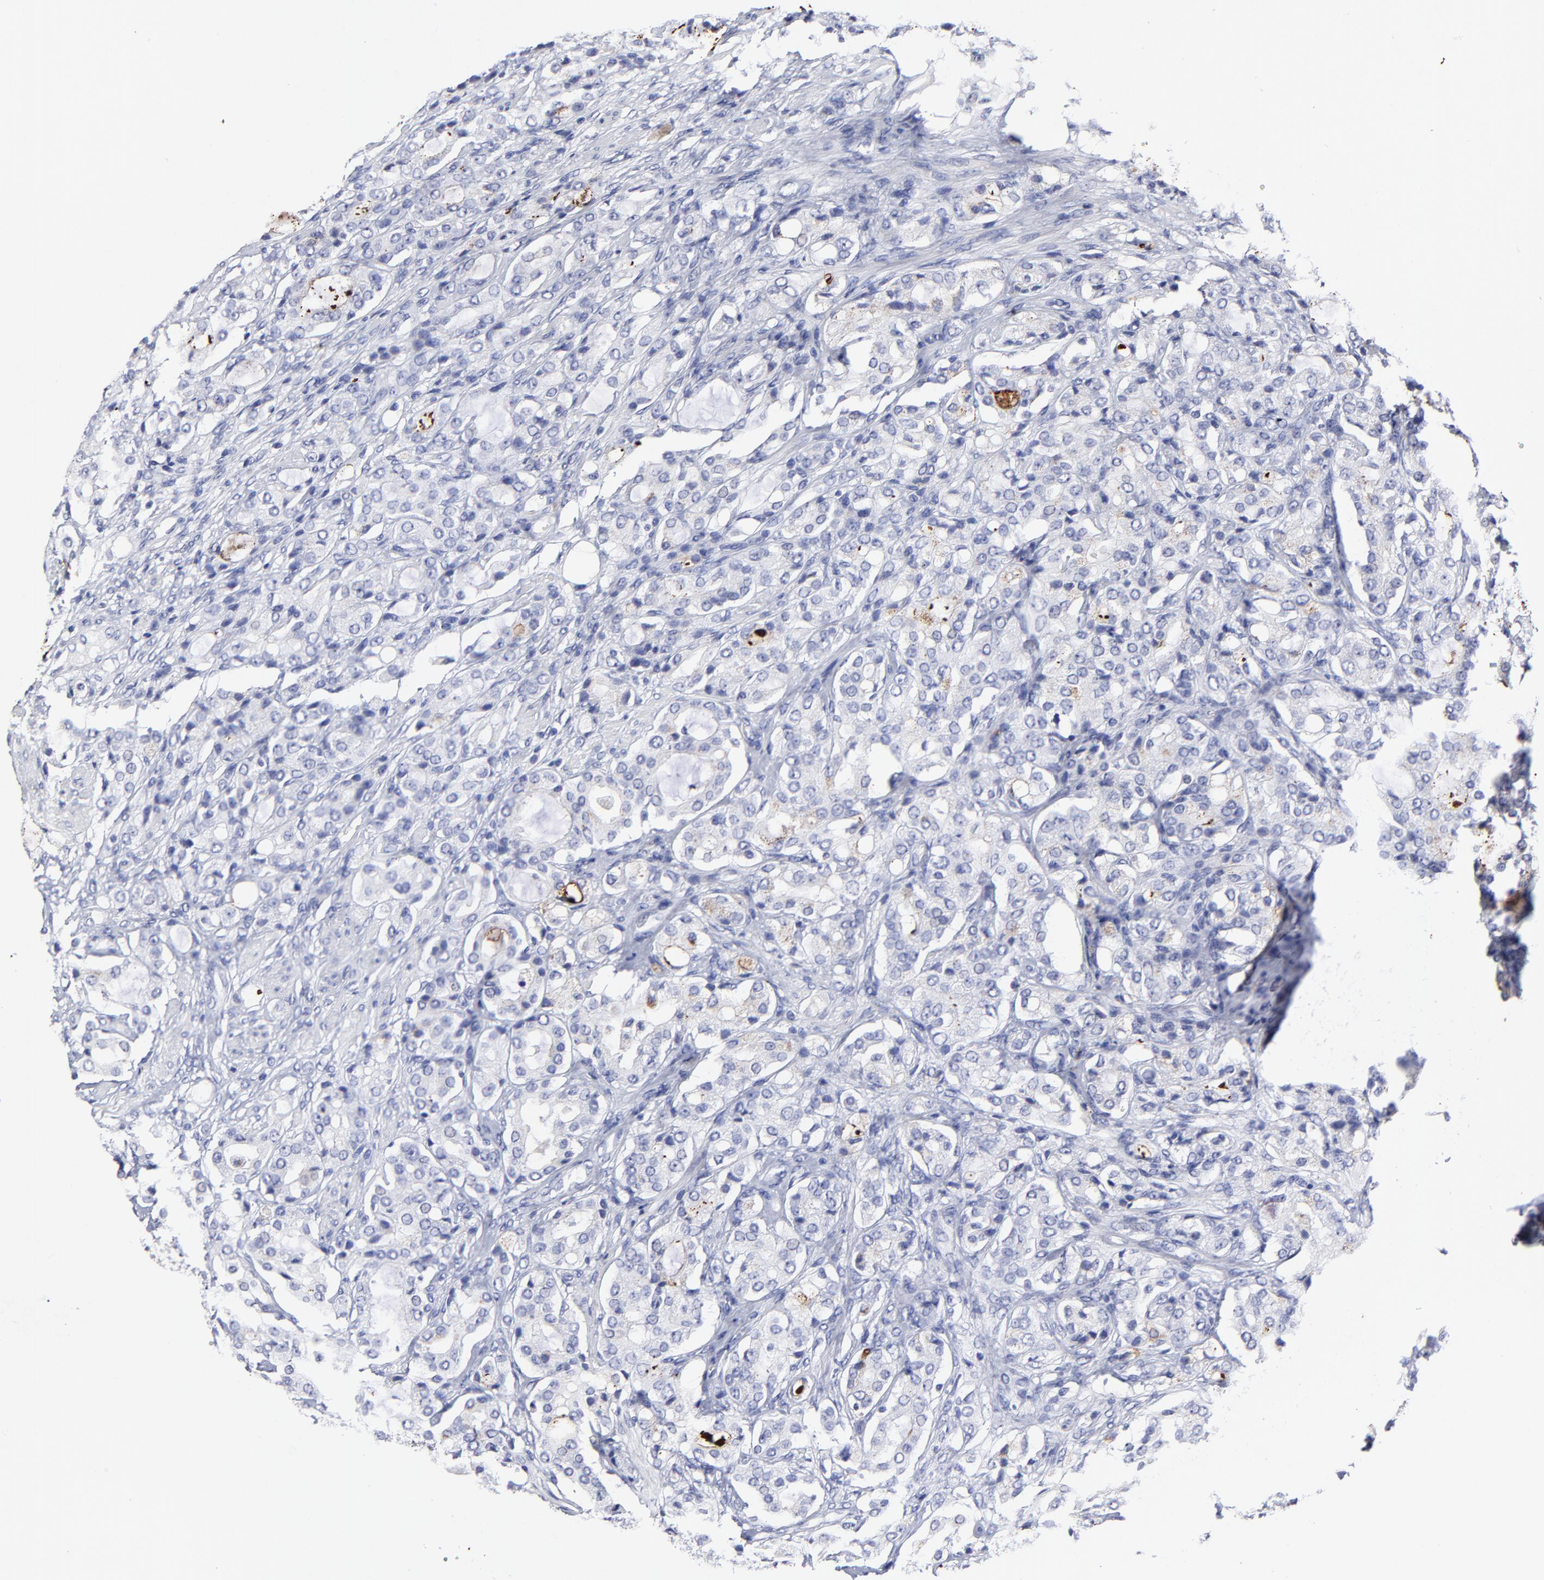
{"staining": {"intensity": "negative", "quantity": "none", "location": "none"}, "tissue": "prostate cancer", "cell_type": "Tumor cells", "image_type": "cancer", "snomed": [{"axis": "morphology", "description": "Adenocarcinoma, High grade"}, {"axis": "topography", "description": "Prostate"}], "caption": "An immunohistochemistry histopathology image of prostate cancer (high-grade adenocarcinoma) is shown. There is no staining in tumor cells of prostate cancer (high-grade adenocarcinoma).", "gene": "BTG2", "patient": {"sex": "male", "age": 72}}